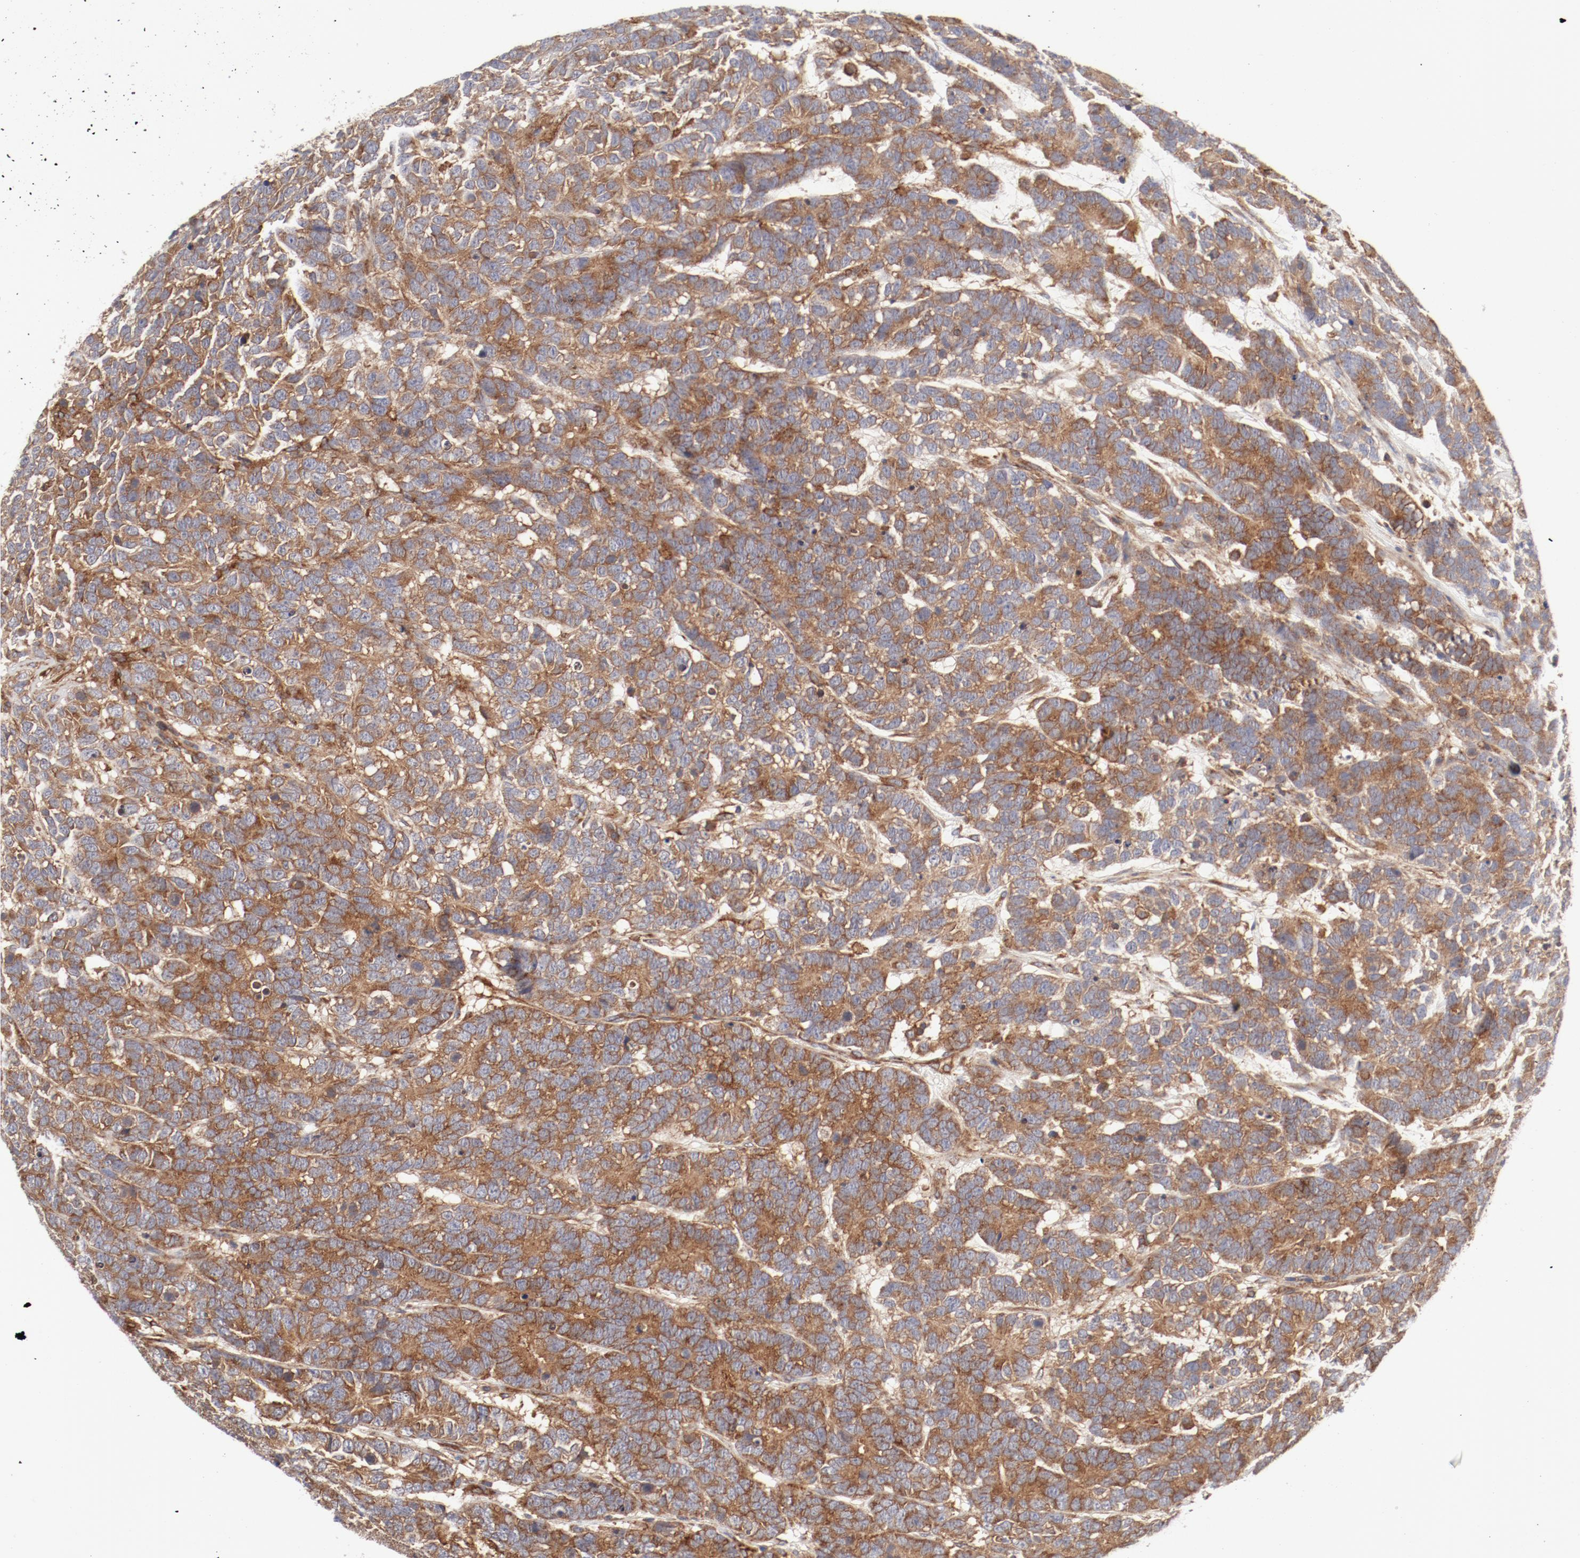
{"staining": {"intensity": "moderate", "quantity": ">75%", "location": "cytoplasmic/membranous"}, "tissue": "testis cancer", "cell_type": "Tumor cells", "image_type": "cancer", "snomed": [{"axis": "morphology", "description": "Carcinoma, Embryonal, NOS"}, {"axis": "topography", "description": "Testis"}], "caption": "Testis embryonal carcinoma stained with DAB (3,3'-diaminobenzidine) immunohistochemistry shows medium levels of moderate cytoplasmic/membranous expression in approximately >75% of tumor cells.", "gene": "AP2A1", "patient": {"sex": "male", "age": 26}}